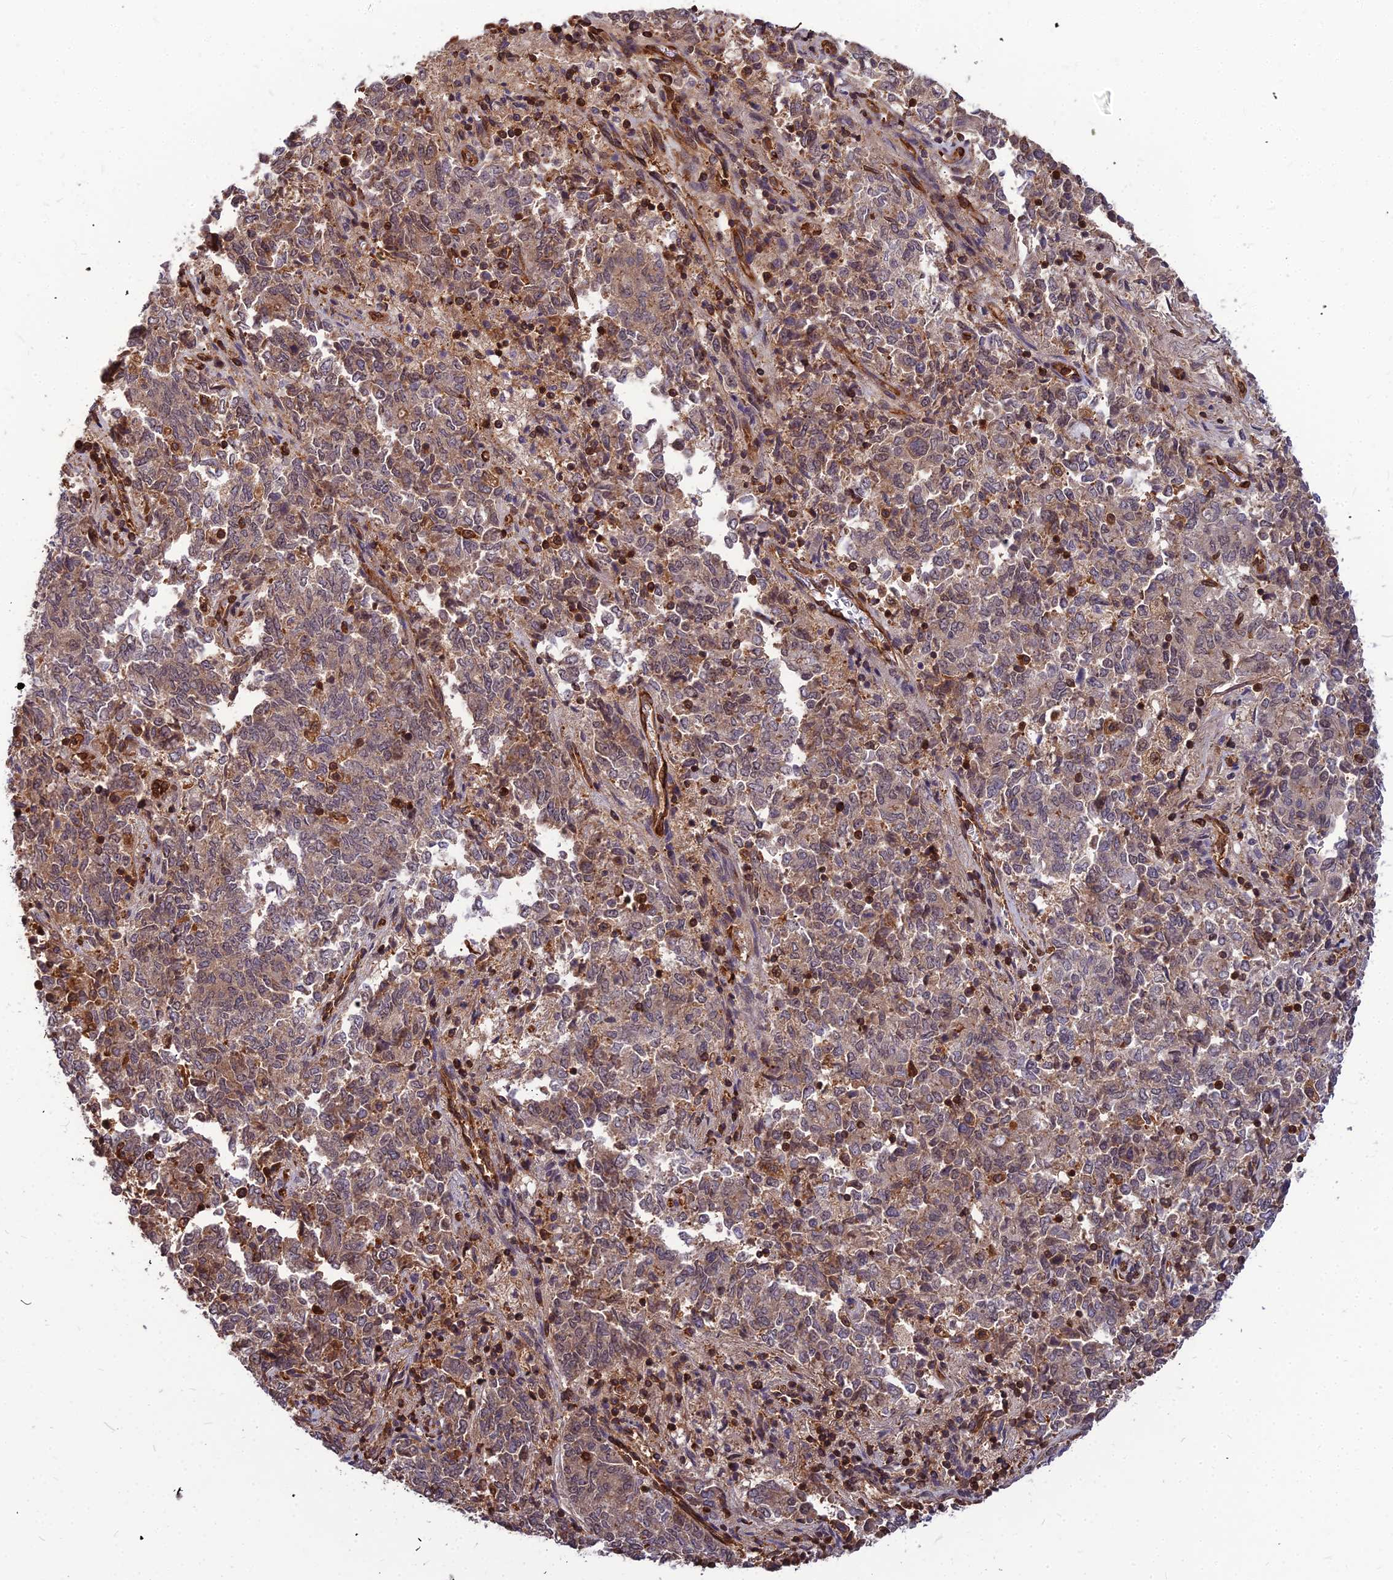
{"staining": {"intensity": "moderate", "quantity": ">75%", "location": "cytoplasmic/membranous"}, "tissue": "endometrial cancer", "cell_type": "Tumor cells", "image_type": "cancer", "snomed": [{"axis": "morphology", "description": "Adenocarcinoma, NOS"}, {"axis": "topography", "description": "Endometrium"}], "caption": "Immunohistochemistry (DAB) staining of human adenocarcinoma (endometrial) demonstrates moderate cytoplasmic/membranous protein positivity in about >75% of tumor cells.", "gene": "ZNF467", "patient": {"sex": "female", "age": 80}}